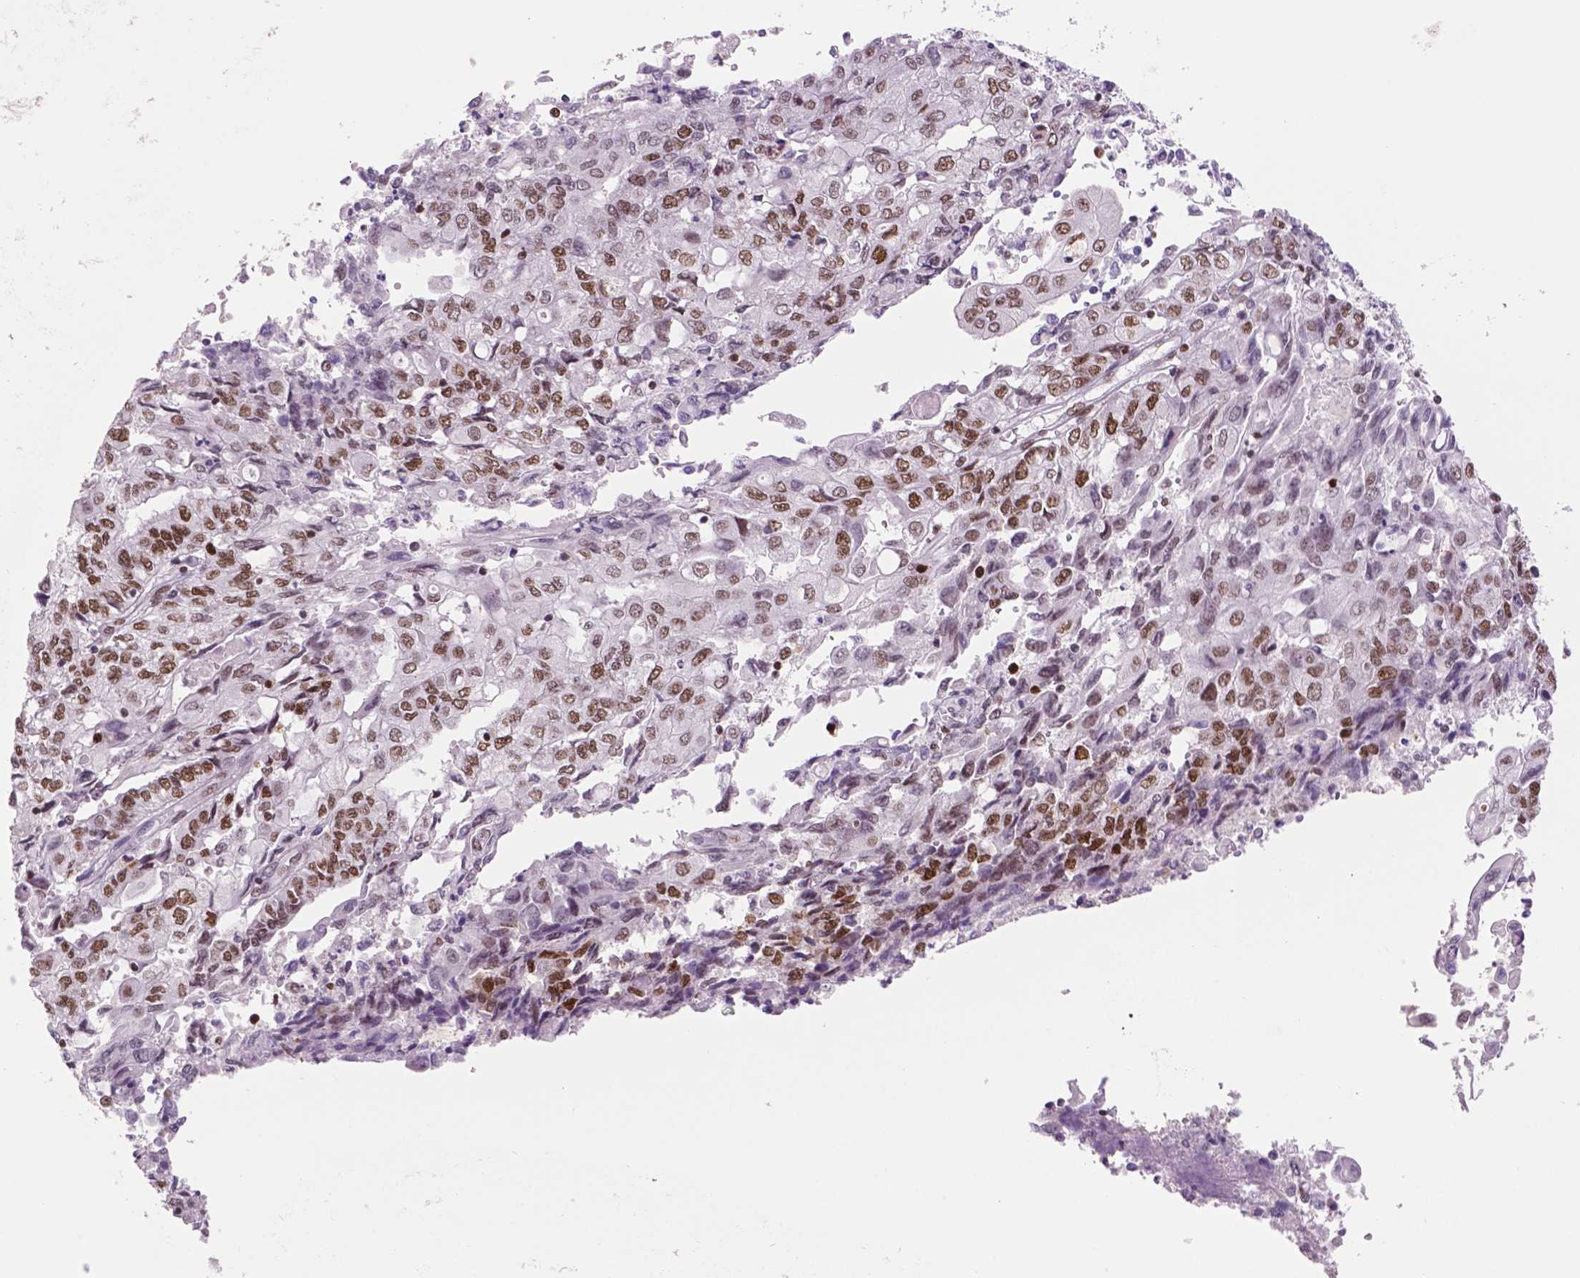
{"staining": {"intensity": "moderate", "quantity": "<25%", "location": "nuclear"}, "tissue": "endometrial cancer", "cell_type": "Tumor cells", "image_type": "cancer", "snomed": [{"axis": "morphology", "description": "Adenocarcinoma, NOS"}, {"axis": "topography", "description": "Endometrium"}], "caption": "Protein analysis of endometrial adenocarcinoma tissue exhibits moderate nuclear expression in approximately <25% of tumor cells. The staining was performed using DAB to visualize the protein expression in brown, while the nuclei were stained in blue with hematoxylin (Magnification: 20x).", "gene": "MSH6", "patient": {"sex": "female", "age": 54}}